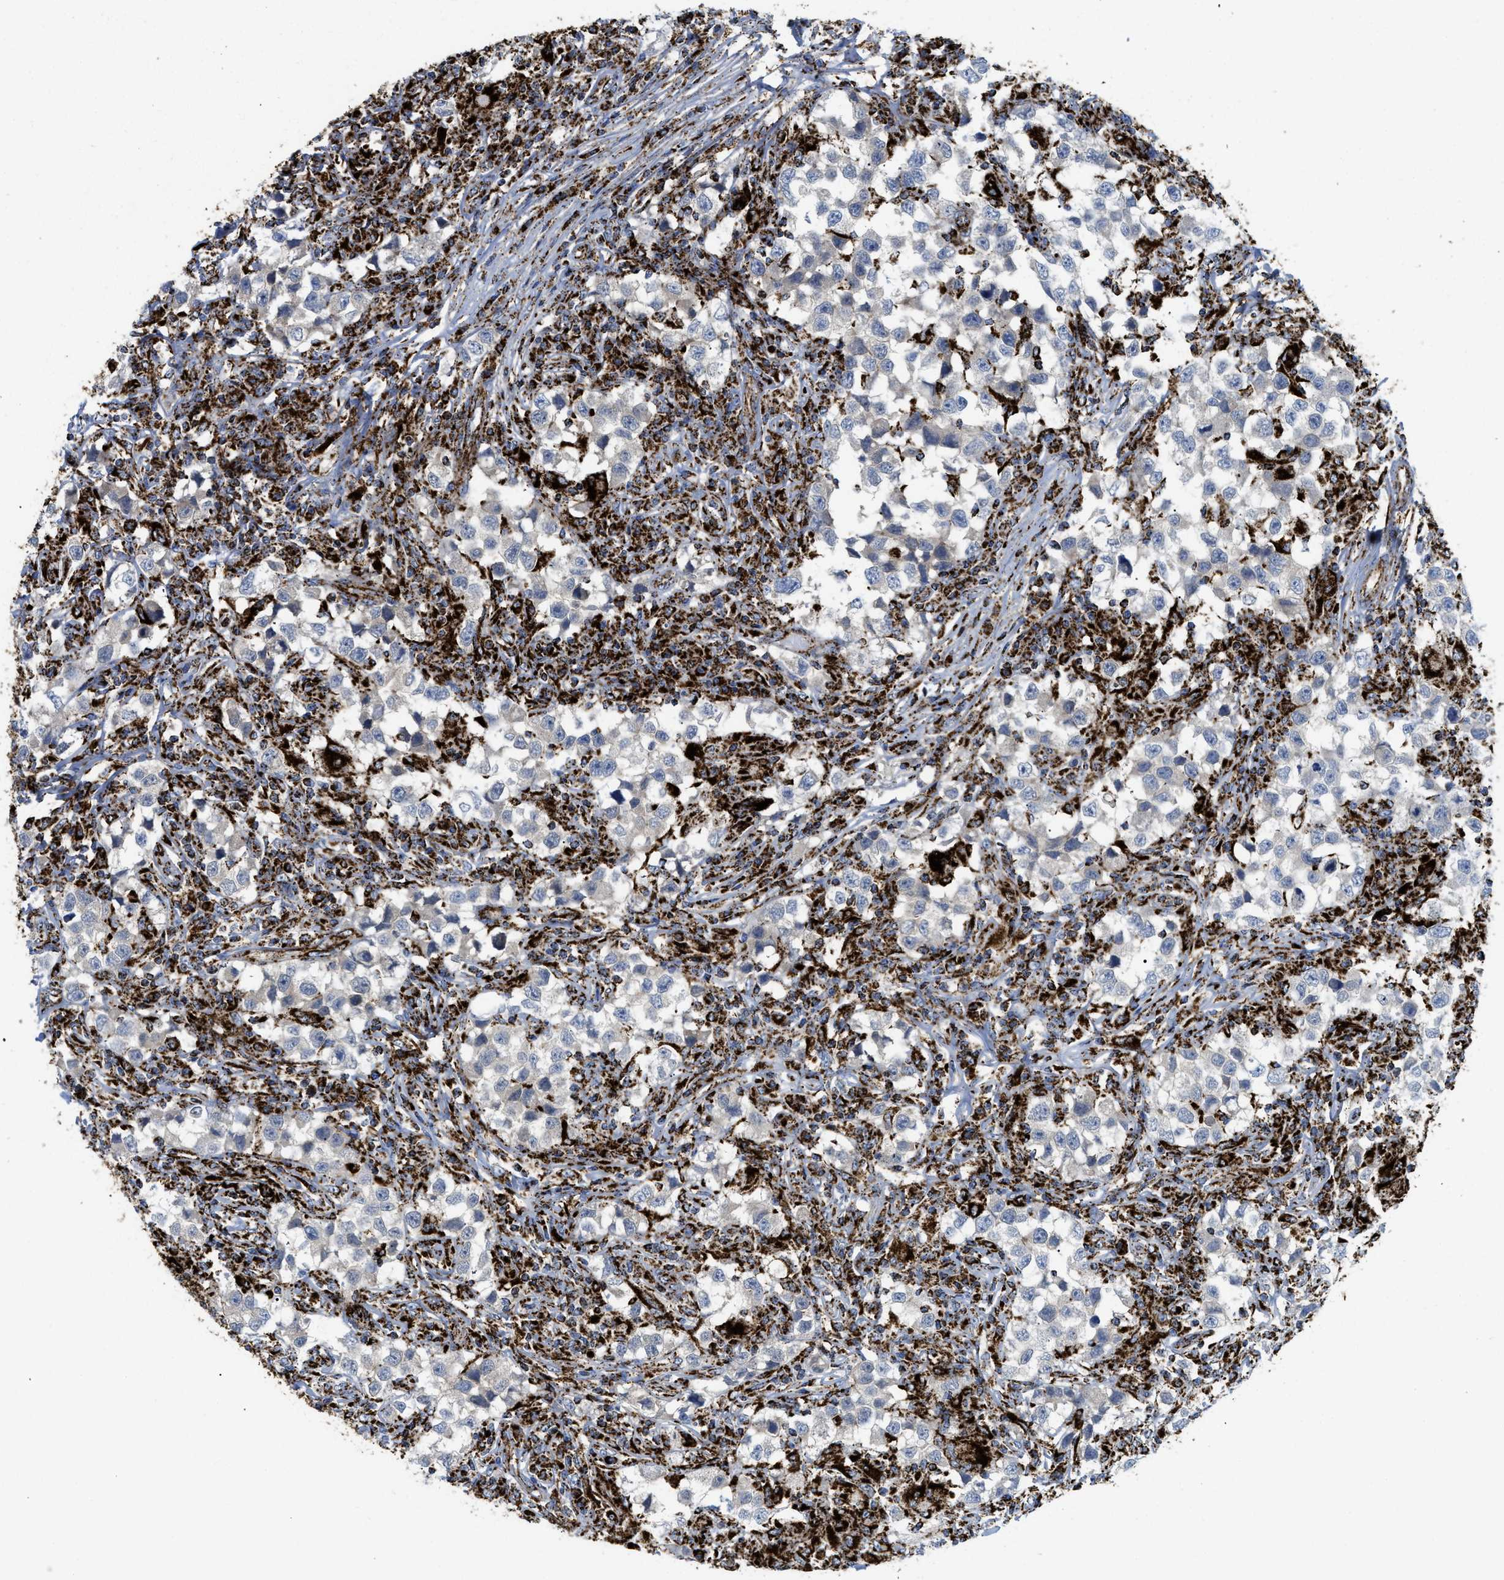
{"staining": {"intensity": "negative", "quantity": "none", "location": "none"}, "tissue": "testis cancer", "cell_type": "Tumor cells", "image_type": "cancer", "snomed": [{"axis": "morphology", "description": "Carcinoma, Embryonal, NOS"}, {"axis": "topography", "description": "Testis"}], "caption": "Immunohistochemistry image of human embryonal carcinoma (testis) stained for a protein (brown), which exhibits no staining in tumor cells.", "gene": "SQOR", "patient": {"sex": "male", "age": 21}}